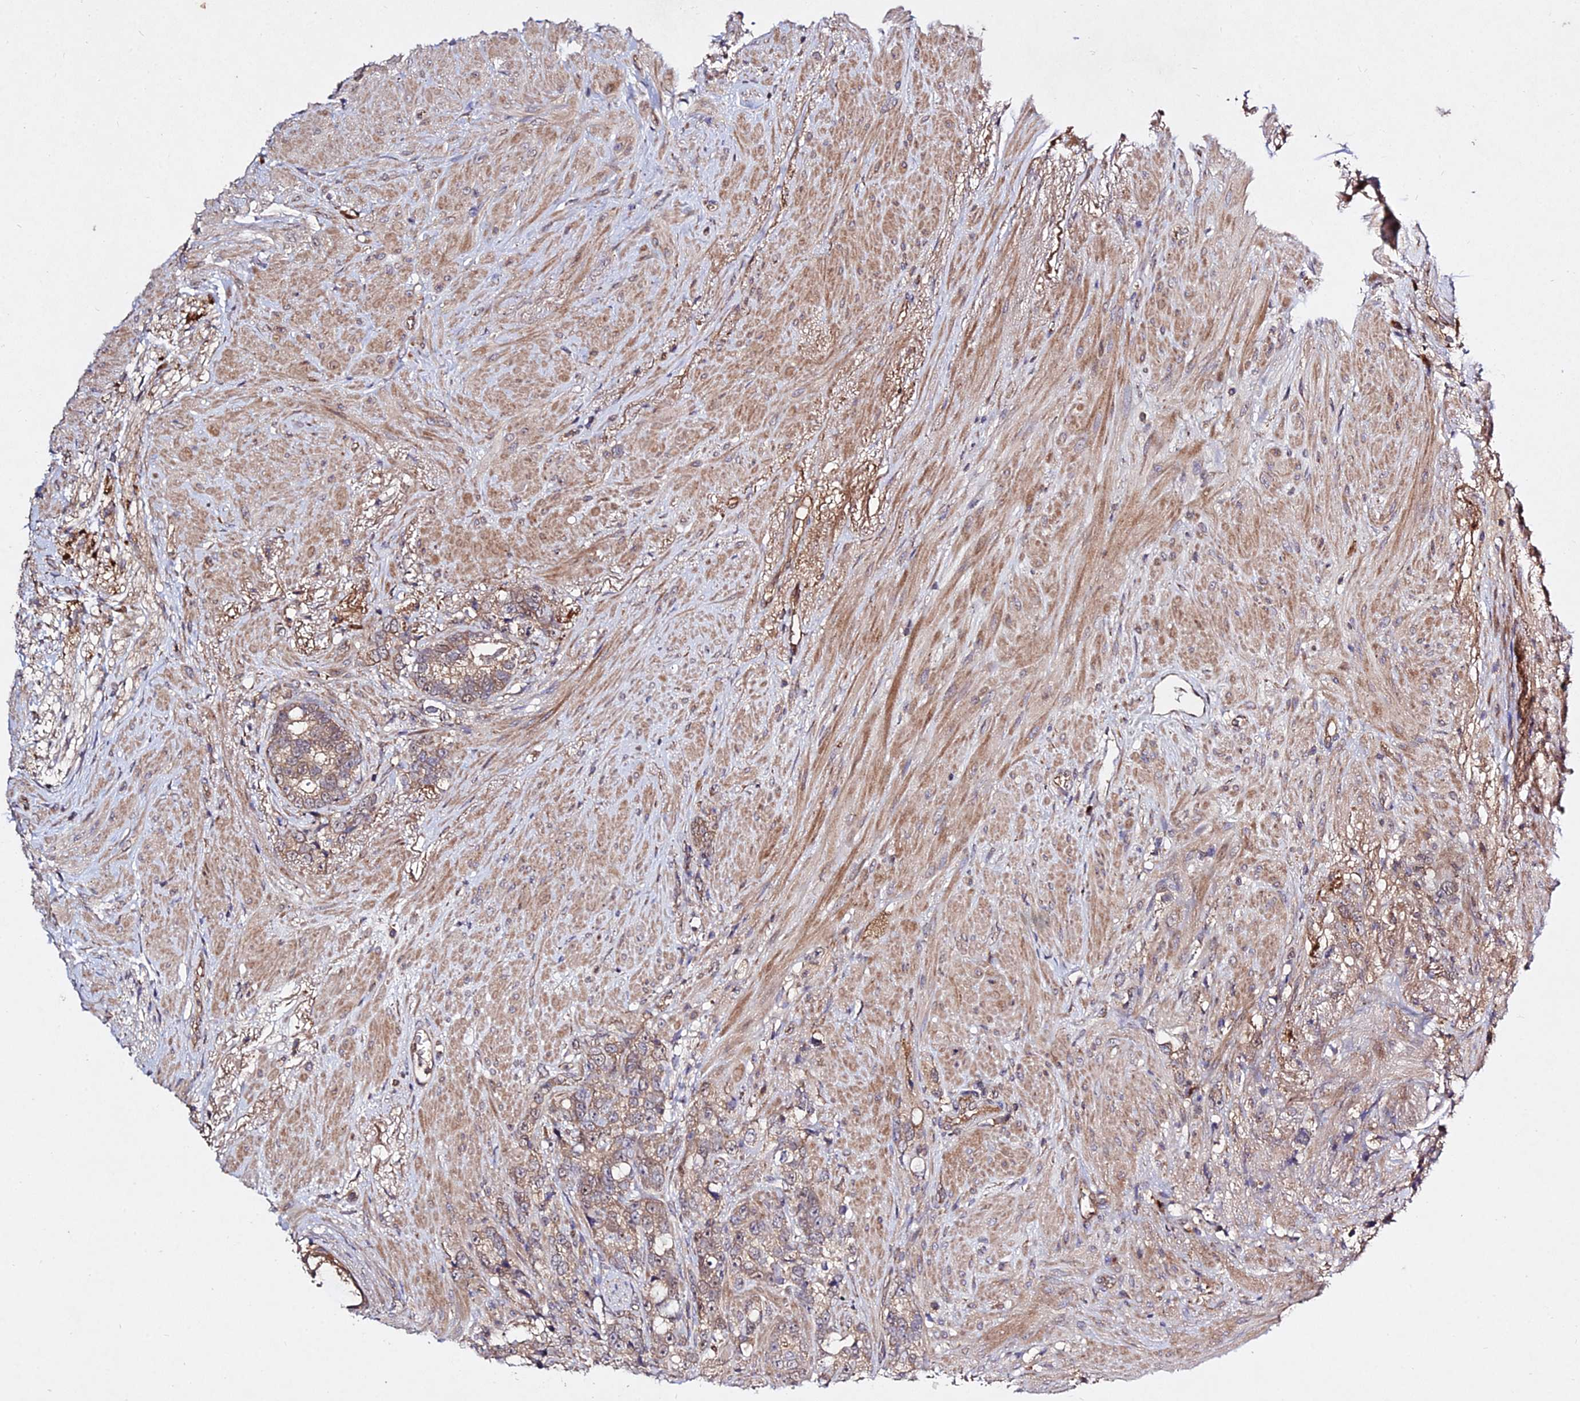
{"staining": {"intensity": "moderate", "quantity": "25%-75%", "location": "cytoplasmic/membranous"}, "tissue": "prostate cancer", "cell_type": "Tumor cells", "image_type": "cancer", "snomed": [{"axis": "morphology", "description": "Adenocarcinoma, High grade"}, {"axis": "topography", "description": "Prostate"}], "caption": "Approximately 25%-75% of tumor cells in prostate cancer show moderate cytoplasmic/membranous protein expression as visualized by brown immunohistochemical staining.", "gene": "GRTP1", "patient": {"sex": "male", "age": 74}}